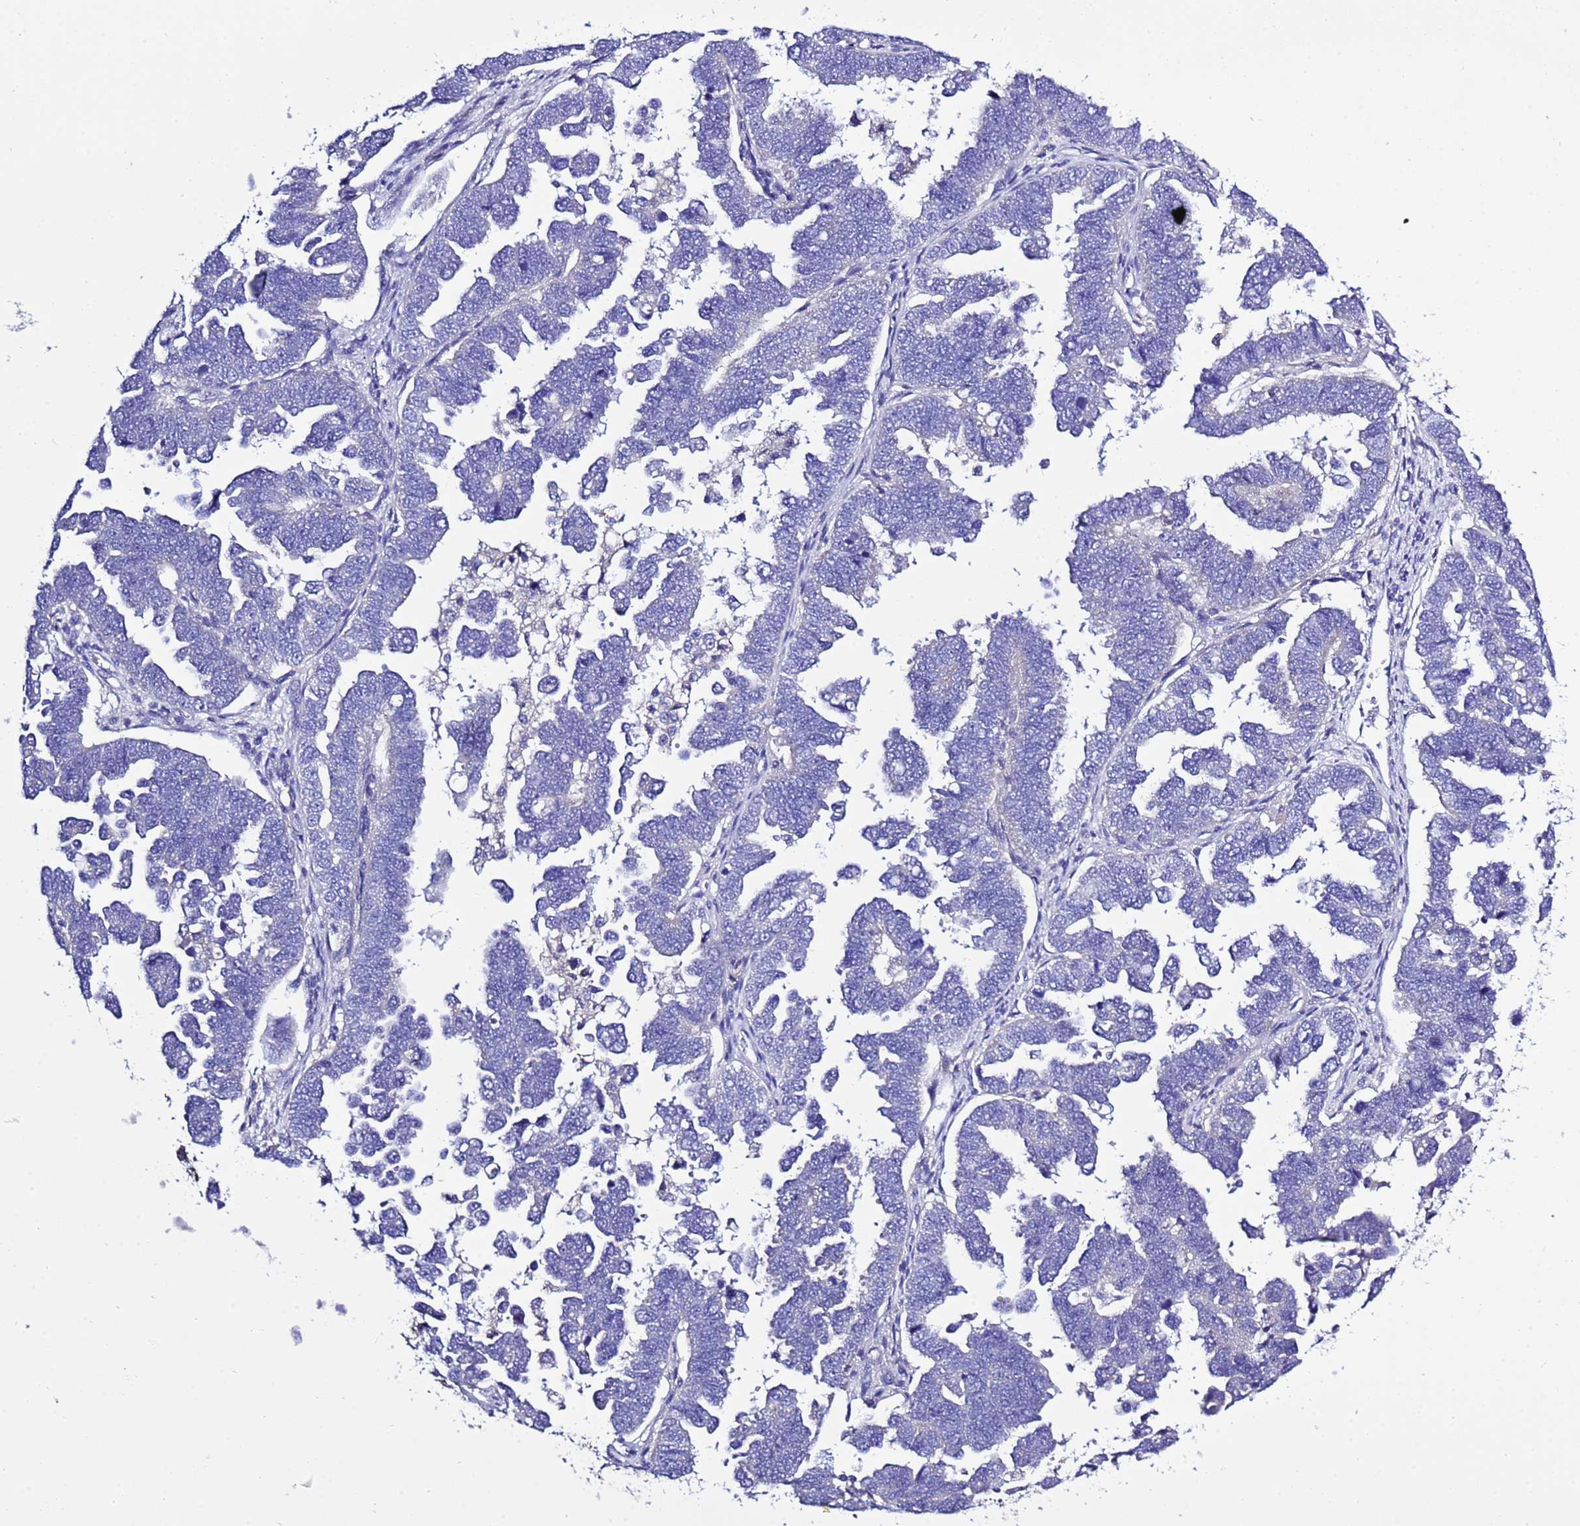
{"staining": {"intensity": "negative", "quantity": "none", "location": "none"}, "tissue": "endometrial cancer", "cell_type": "Tumor cells", "image_type": "cancer", "snomed": [{"axis": "morphology", "description": "Adenocarcinoma, NOS"}, {"axis": "topography", "description": "Endometrium"}], "caption": "The photomicrograph displays no staining of tumor cells in endometrial cancer (adenocarcinoma).", "gene": "KICS2", "patient": {"sex": "female", "age": 75}}